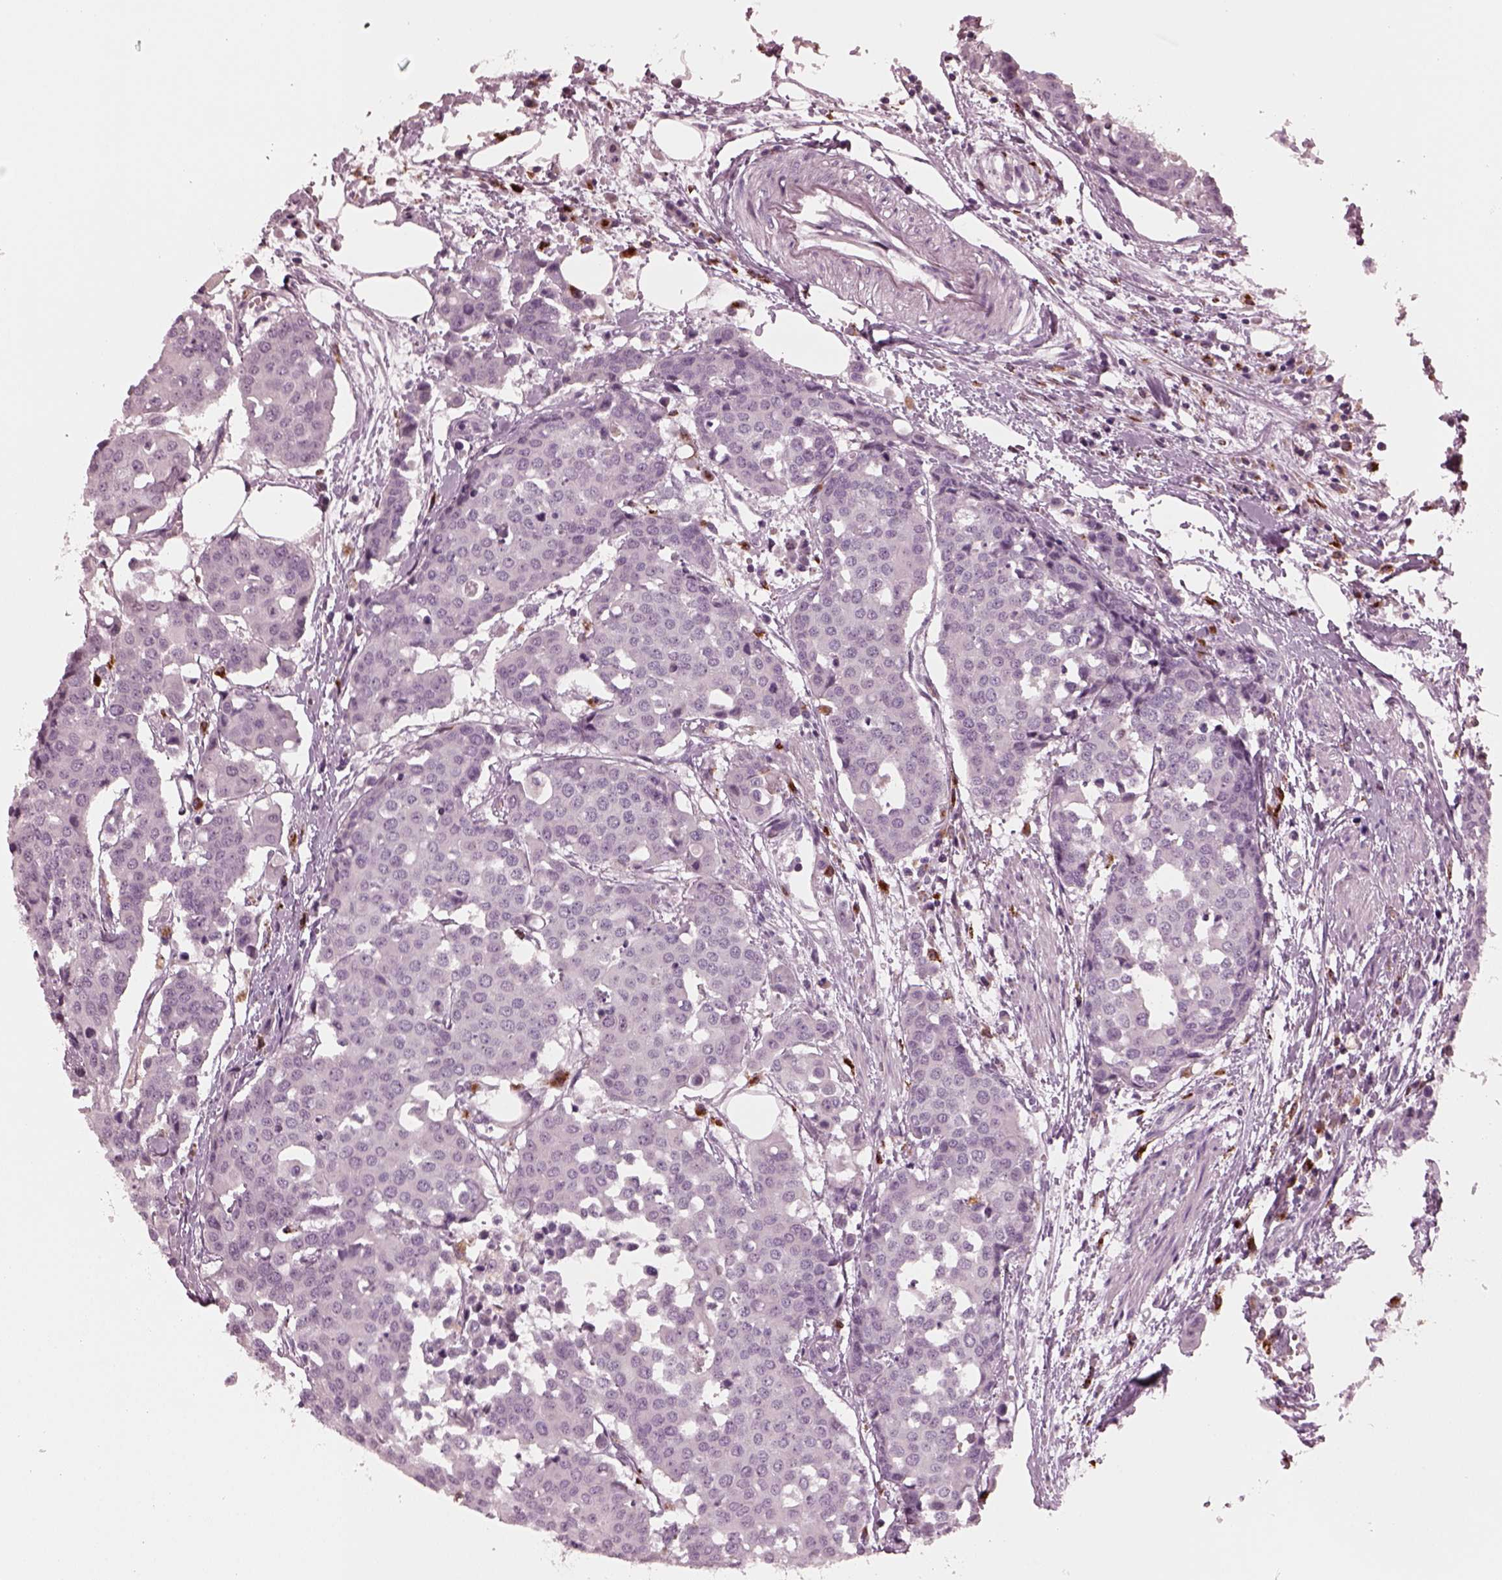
{"staining": {"intensity": "negative", "quantity": "none", "location": "none"}, "tissue": "carcinoid", "cell_type": "Tumor cells", "image_type": "cancer", "snomed": [{"axis": "morphology", "description": "Carcinoid, malignant, NOS"}, {"axis": "topography", "description": "Colon"}], "caption": "The immunohistochemistry (IHC) image has no significant positivity in tumor cells of carcinoid tissue.", "gene": "SLAMF8", "patient": {"sex": "male", "age": 81}}